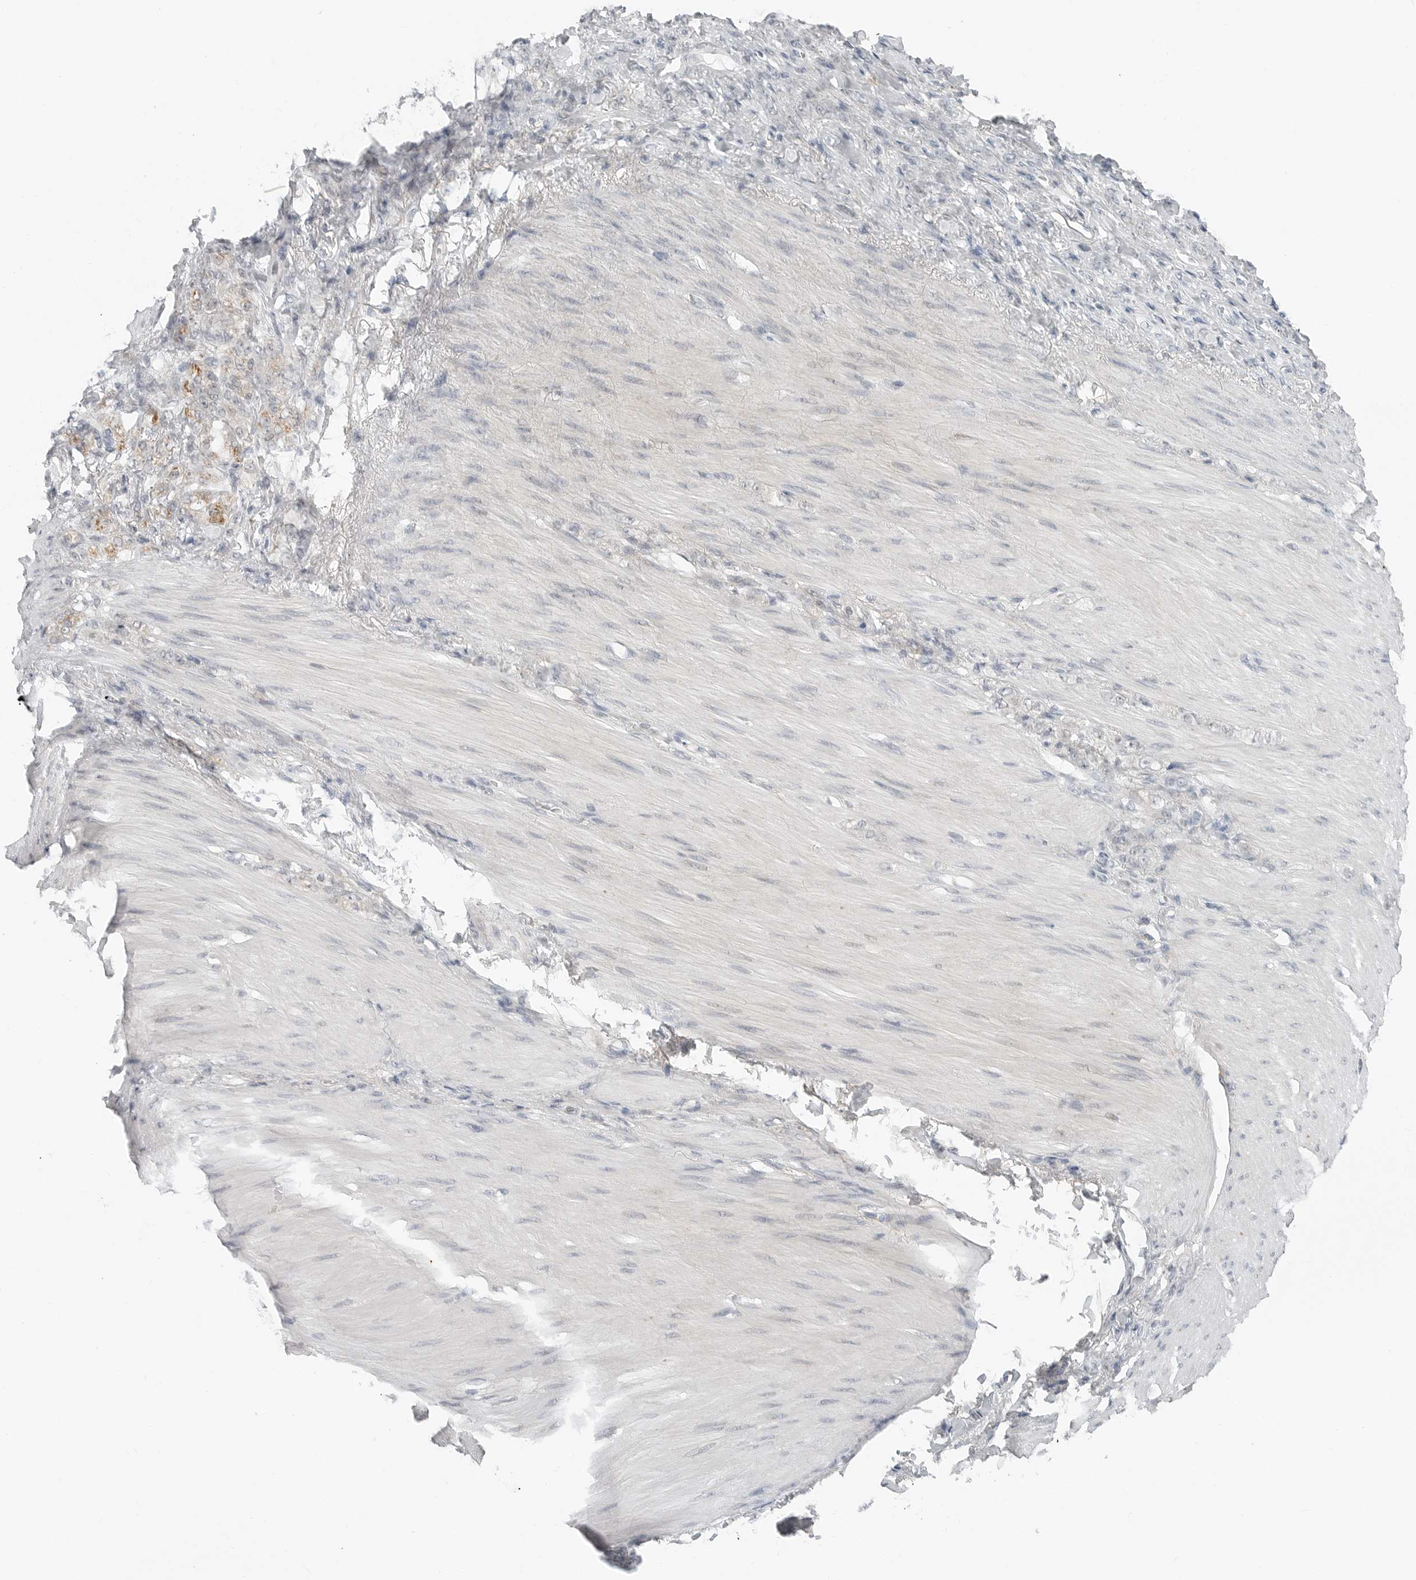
{"staining": {"intensity": "moderate", "quantity": "<25%", "location": "cytoplasmic/membranous"}, "tissue": "stomach cancer", "cell_type": "Tumor cells", "image_type": "cancer", "snomed": [{"axis": "morphology", "description": "Normal tissue, NOS"}, {"axis": "morphology", "description": "Adenocarcinoma, NOS"}, {"axis": "topography", "description": "Stomach"}], "caption": "IHC (DAB) staining of human stomach cancer (adenocarcinoma) demonstrates moderate cytoplasmic/membranous protein staining in about <25% of tumor cells.", "gene": "FCRLB", "patient": {"sex": "male", "age": 82}}